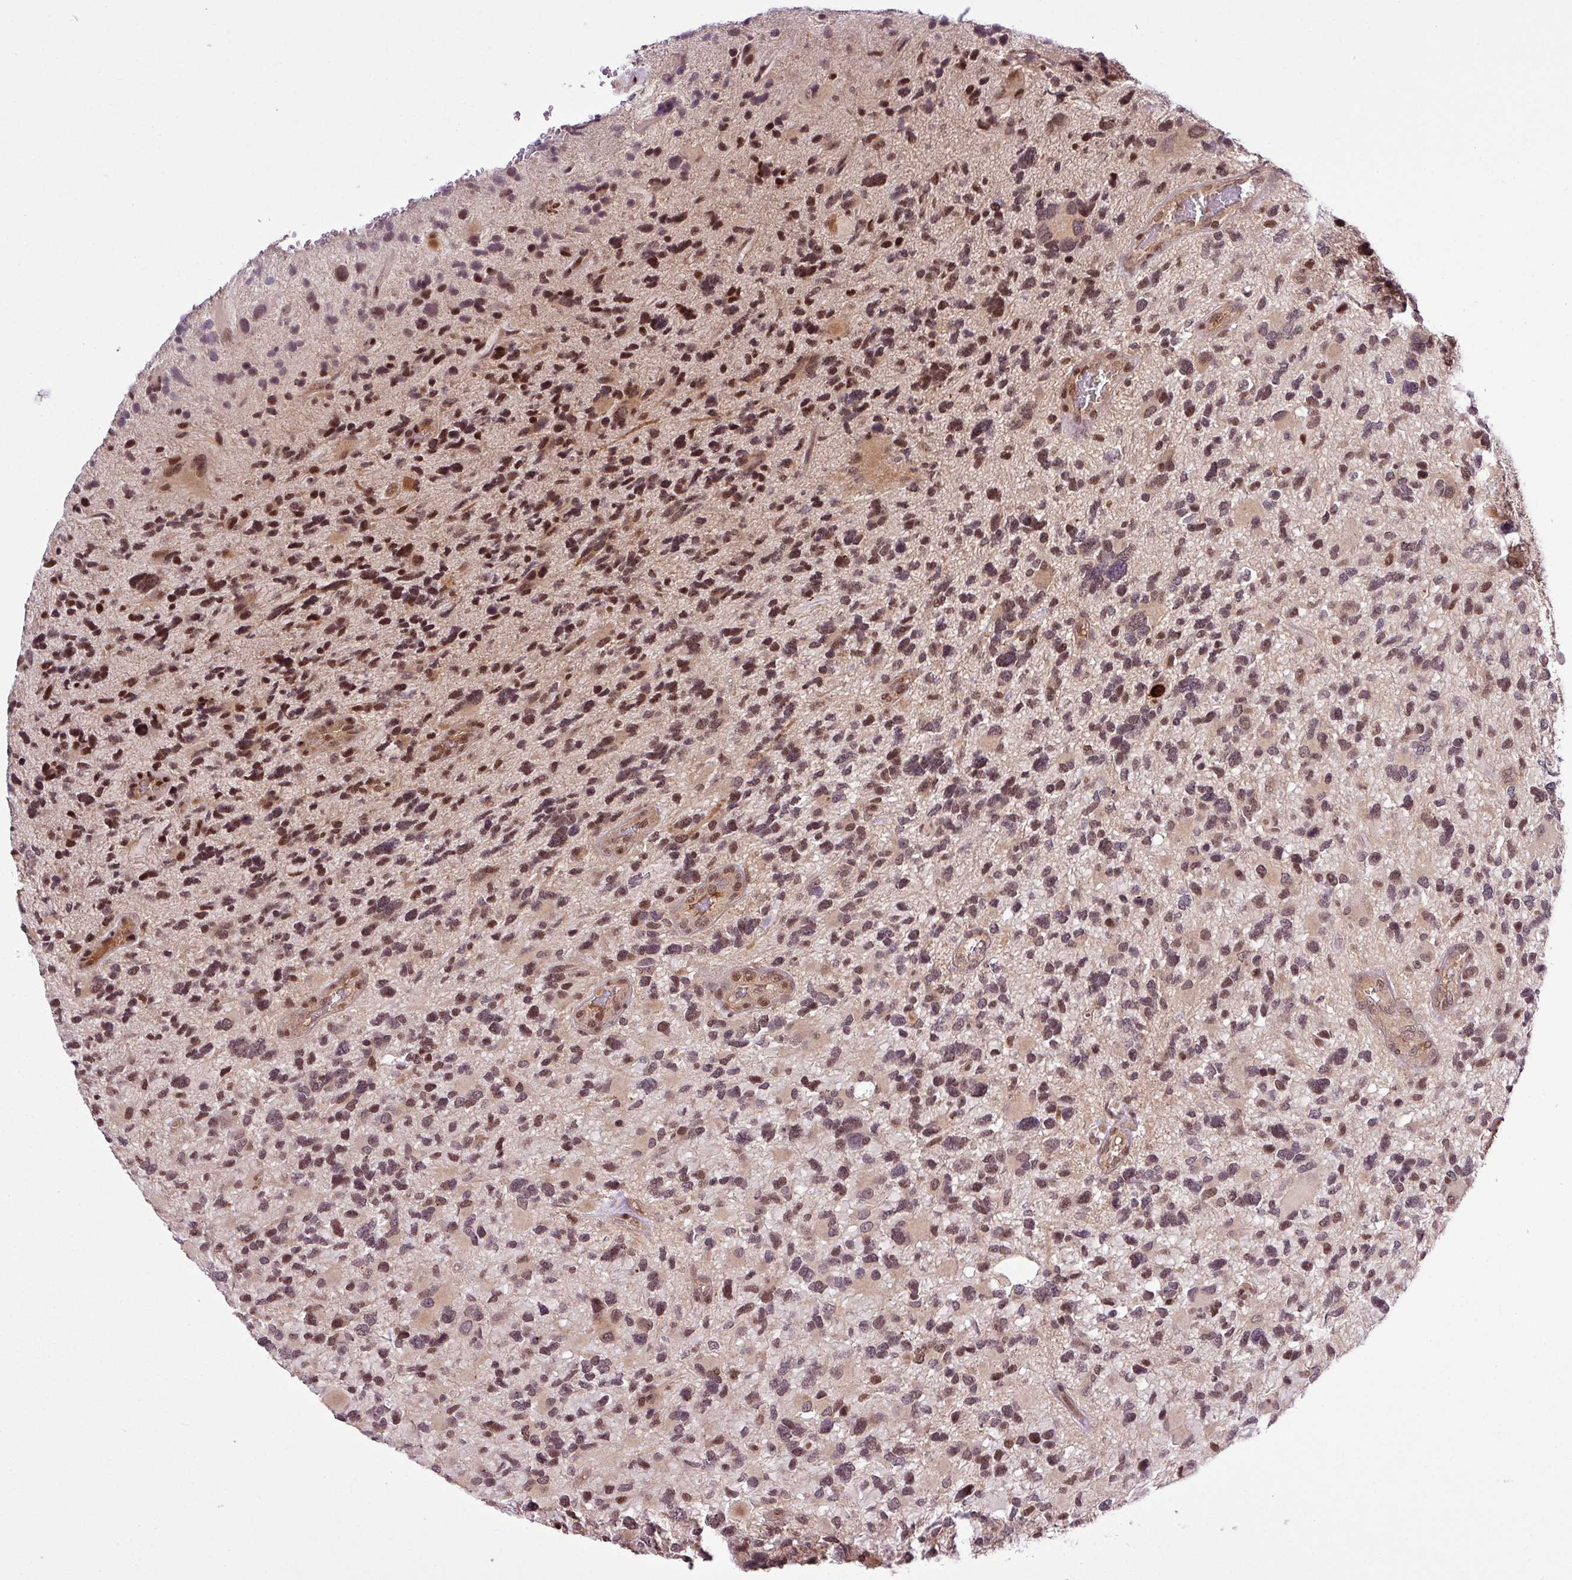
{"staining": {"intensity": "moderate", "quantity": ">75%", "location": "cytoplasmic/membranous,nuclear"}, "tissue": "glioma", "cell_type": "Tumor cells", "image_type": "cancer", "snomed": [{"axis": "morphology", "description": "Glioma, malignant, High grade"}, {"axis": "topography", "description": "Brain"}], "caption": "A high-resolution image shows immunohistochemistry (IHC) staining of malignant glioma (high-grade), which reveals moderate cytoplasmic/membranous and nuclear staining in about >75% of tumor cells.", "gene": "ITPKC", "patient": {"sex": "female", "age": 11}}